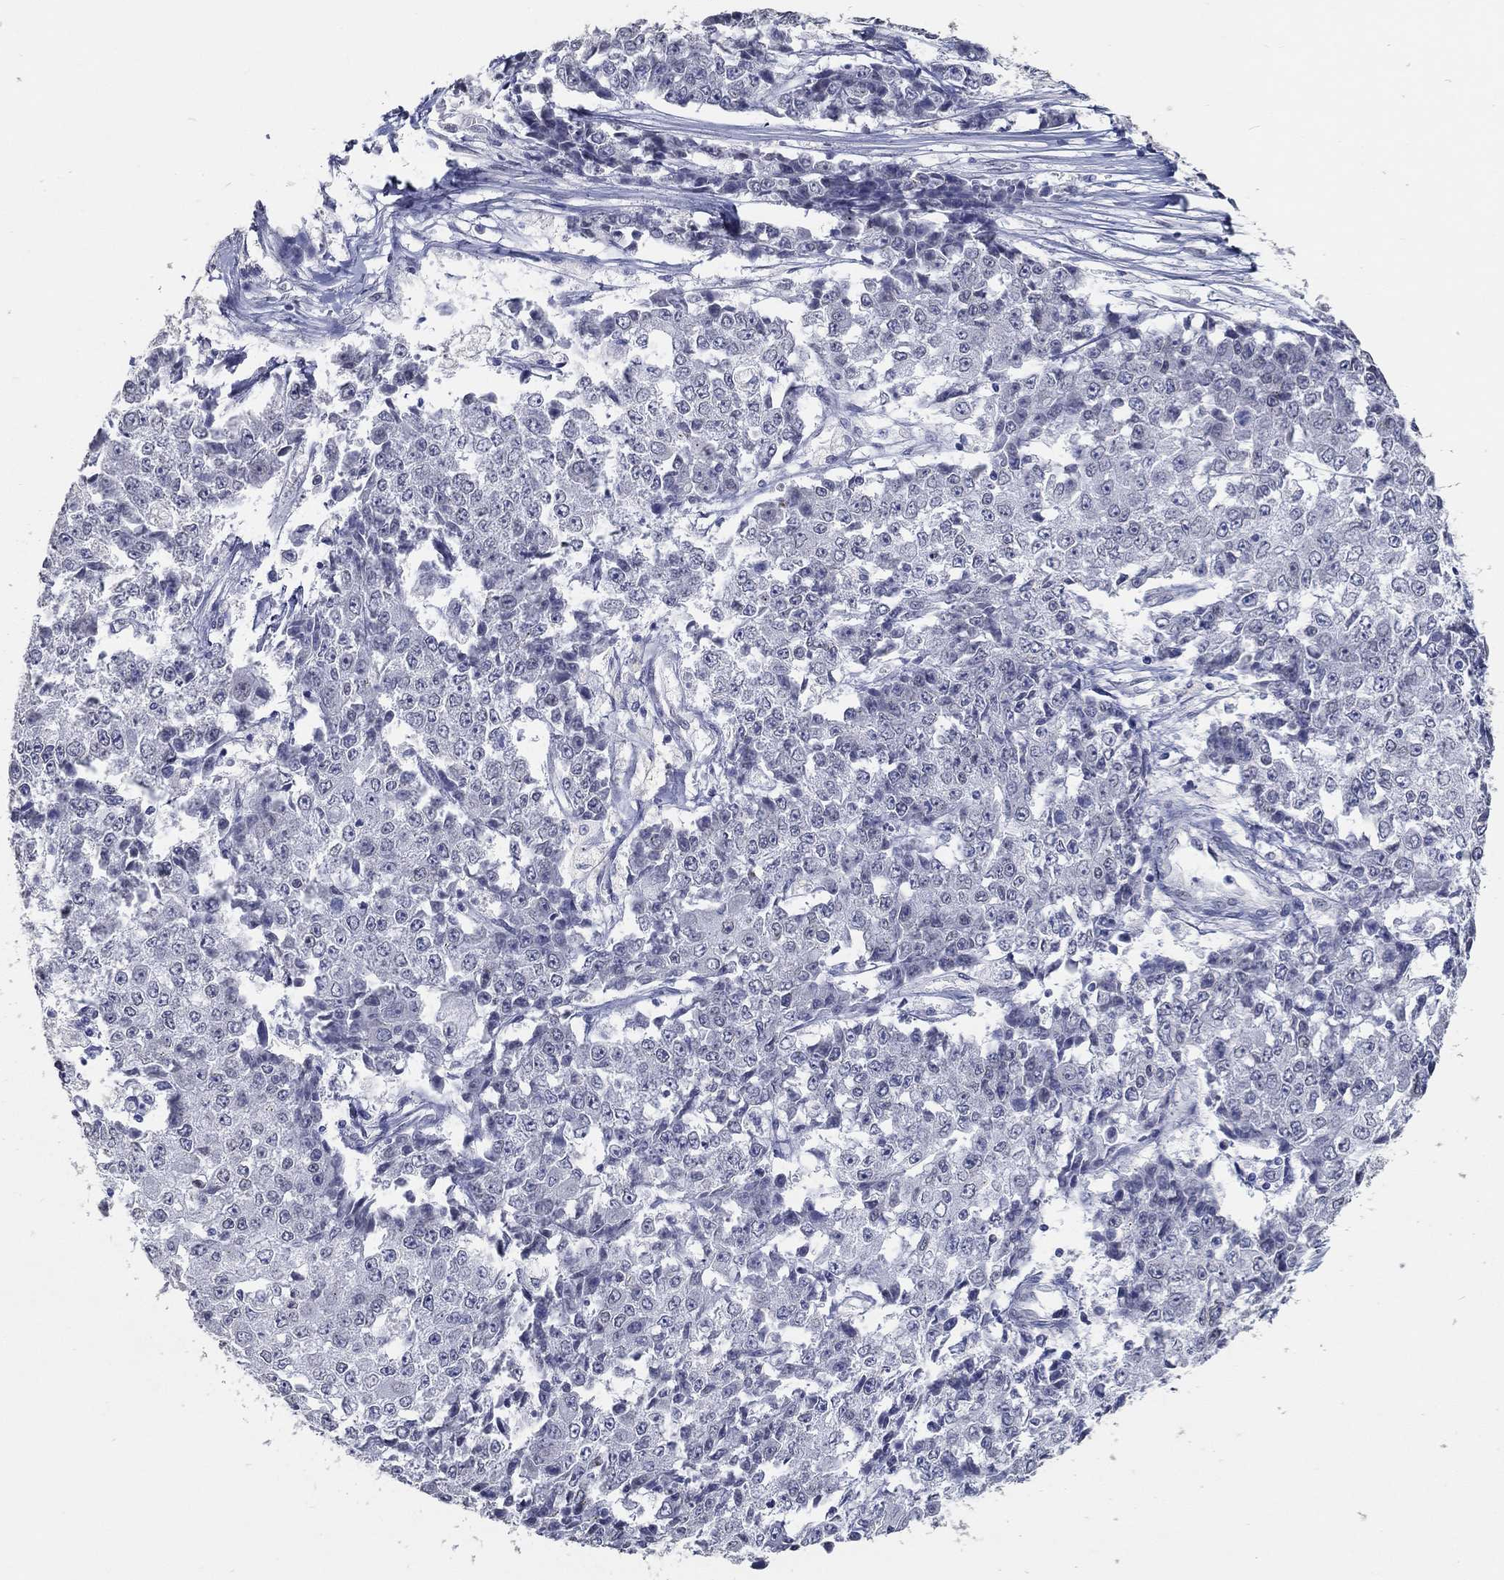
{"staining": {"intensity": "negative", "quantity": "none", "location": "none"}, "tissue": "ovarian cancer", "cell_type": "Tumor cells", "image_type": "cancer", "snomed": [{"axis": "morphology", "description": "Carcinoma, endometroid"}, {"axis": "topography", "description": "Ovary"}], "caption": "The histopathology image demonstrates no staining of tumor cells in endometroid carcinoma (ovarian). The staining is performed using DAB brown chromogen with nuclei counter-stained in using hematoxylin.", "gene": "NUP155", "patient": {"sex": "female", "age": 42}}